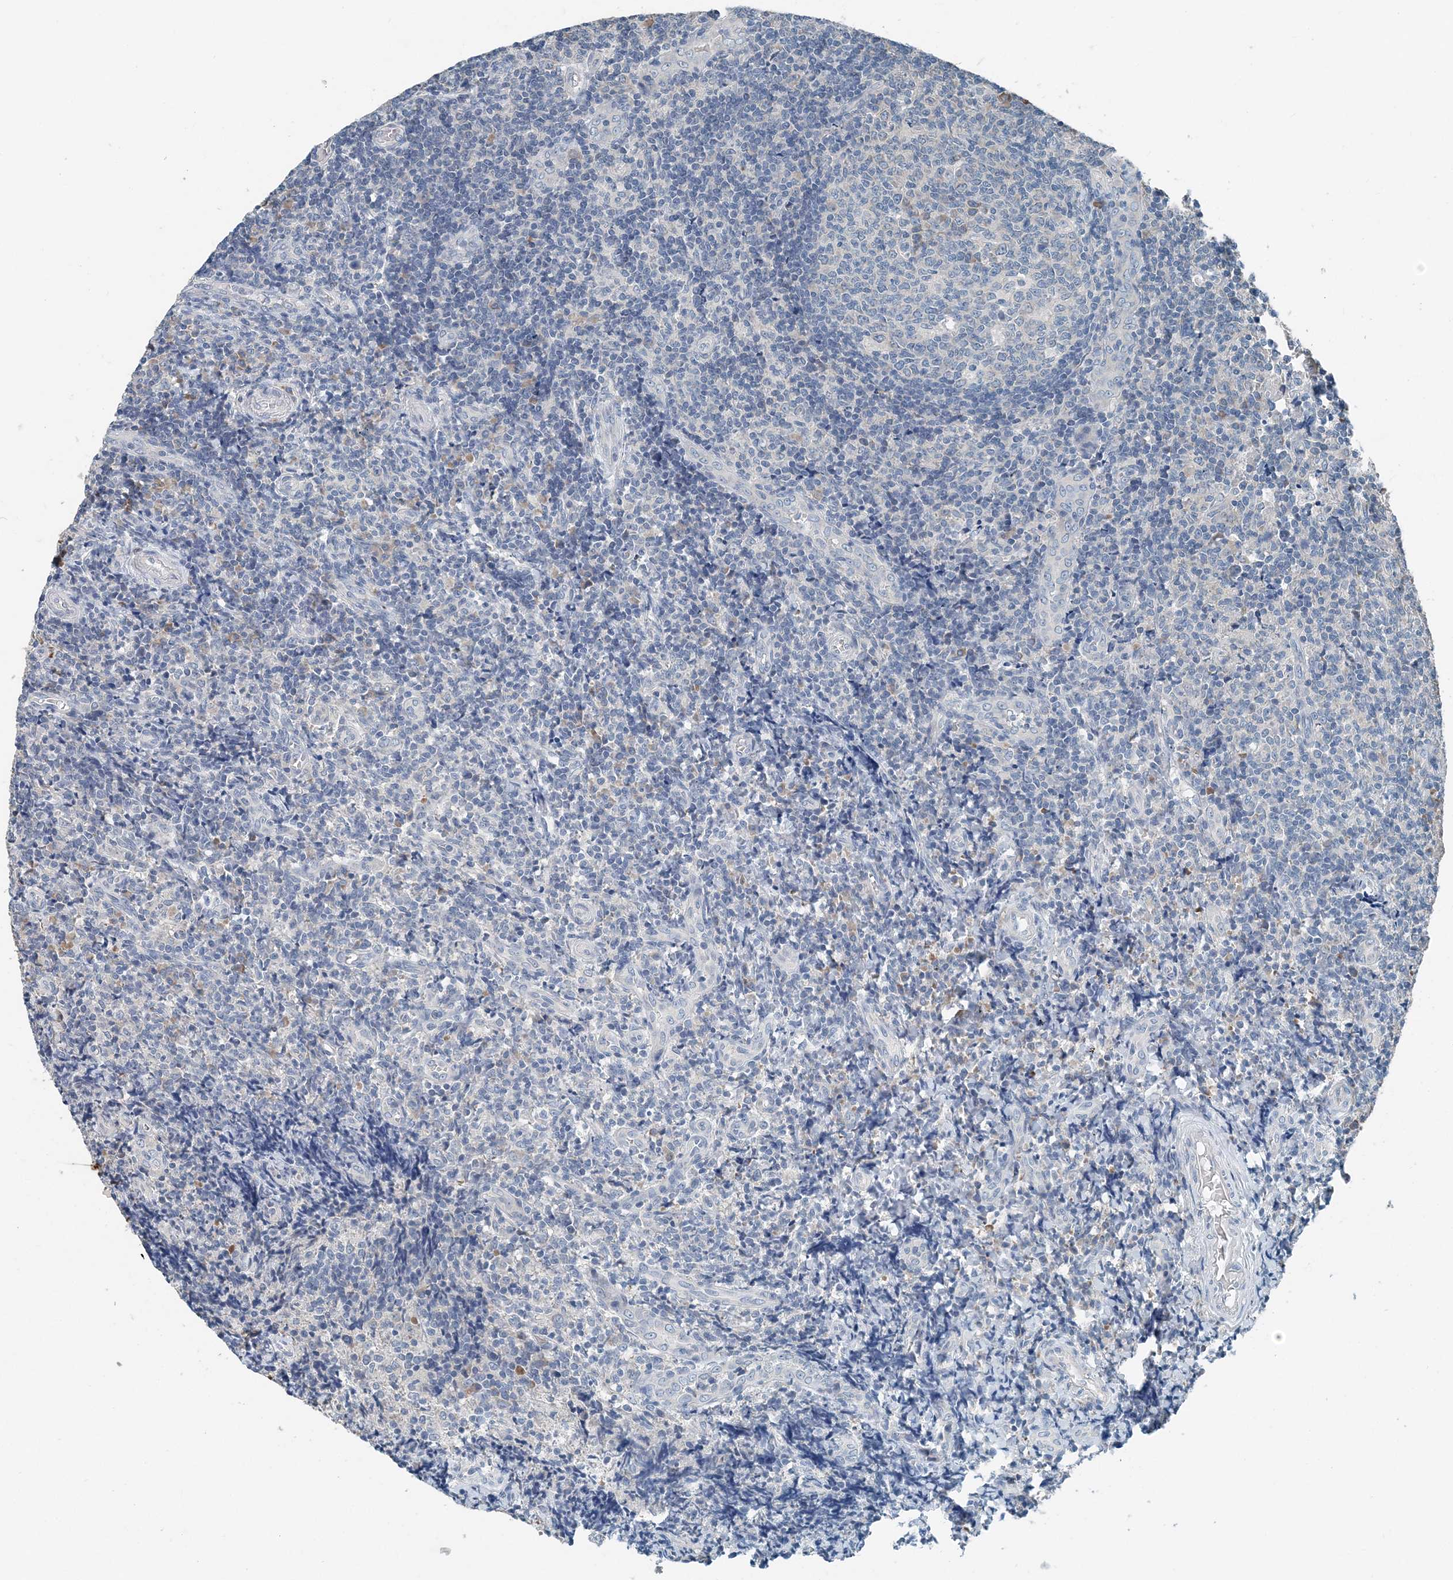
{"staining": {"intensity": "weak", "quantity": "<25%", "location": "cytoplasmic/membranous"}, "tissue": "tonsil", "cell_type": "Germinal center cells", "image_type": "normal", "snomed": [{"axis": "morphology", "description": "Normal tissue, NOS"}, {"axis": "topography", "description": "Tonsil"}], "caption": "This histopathology image is of benign tonsil stained with immunohistochemistry to label a protein in brown with the nuclei are counter-stained blue. There is no staining in germinal center cells.", "gene": "EEF1A2", "patient": {"sex": "female", "age": 19}}